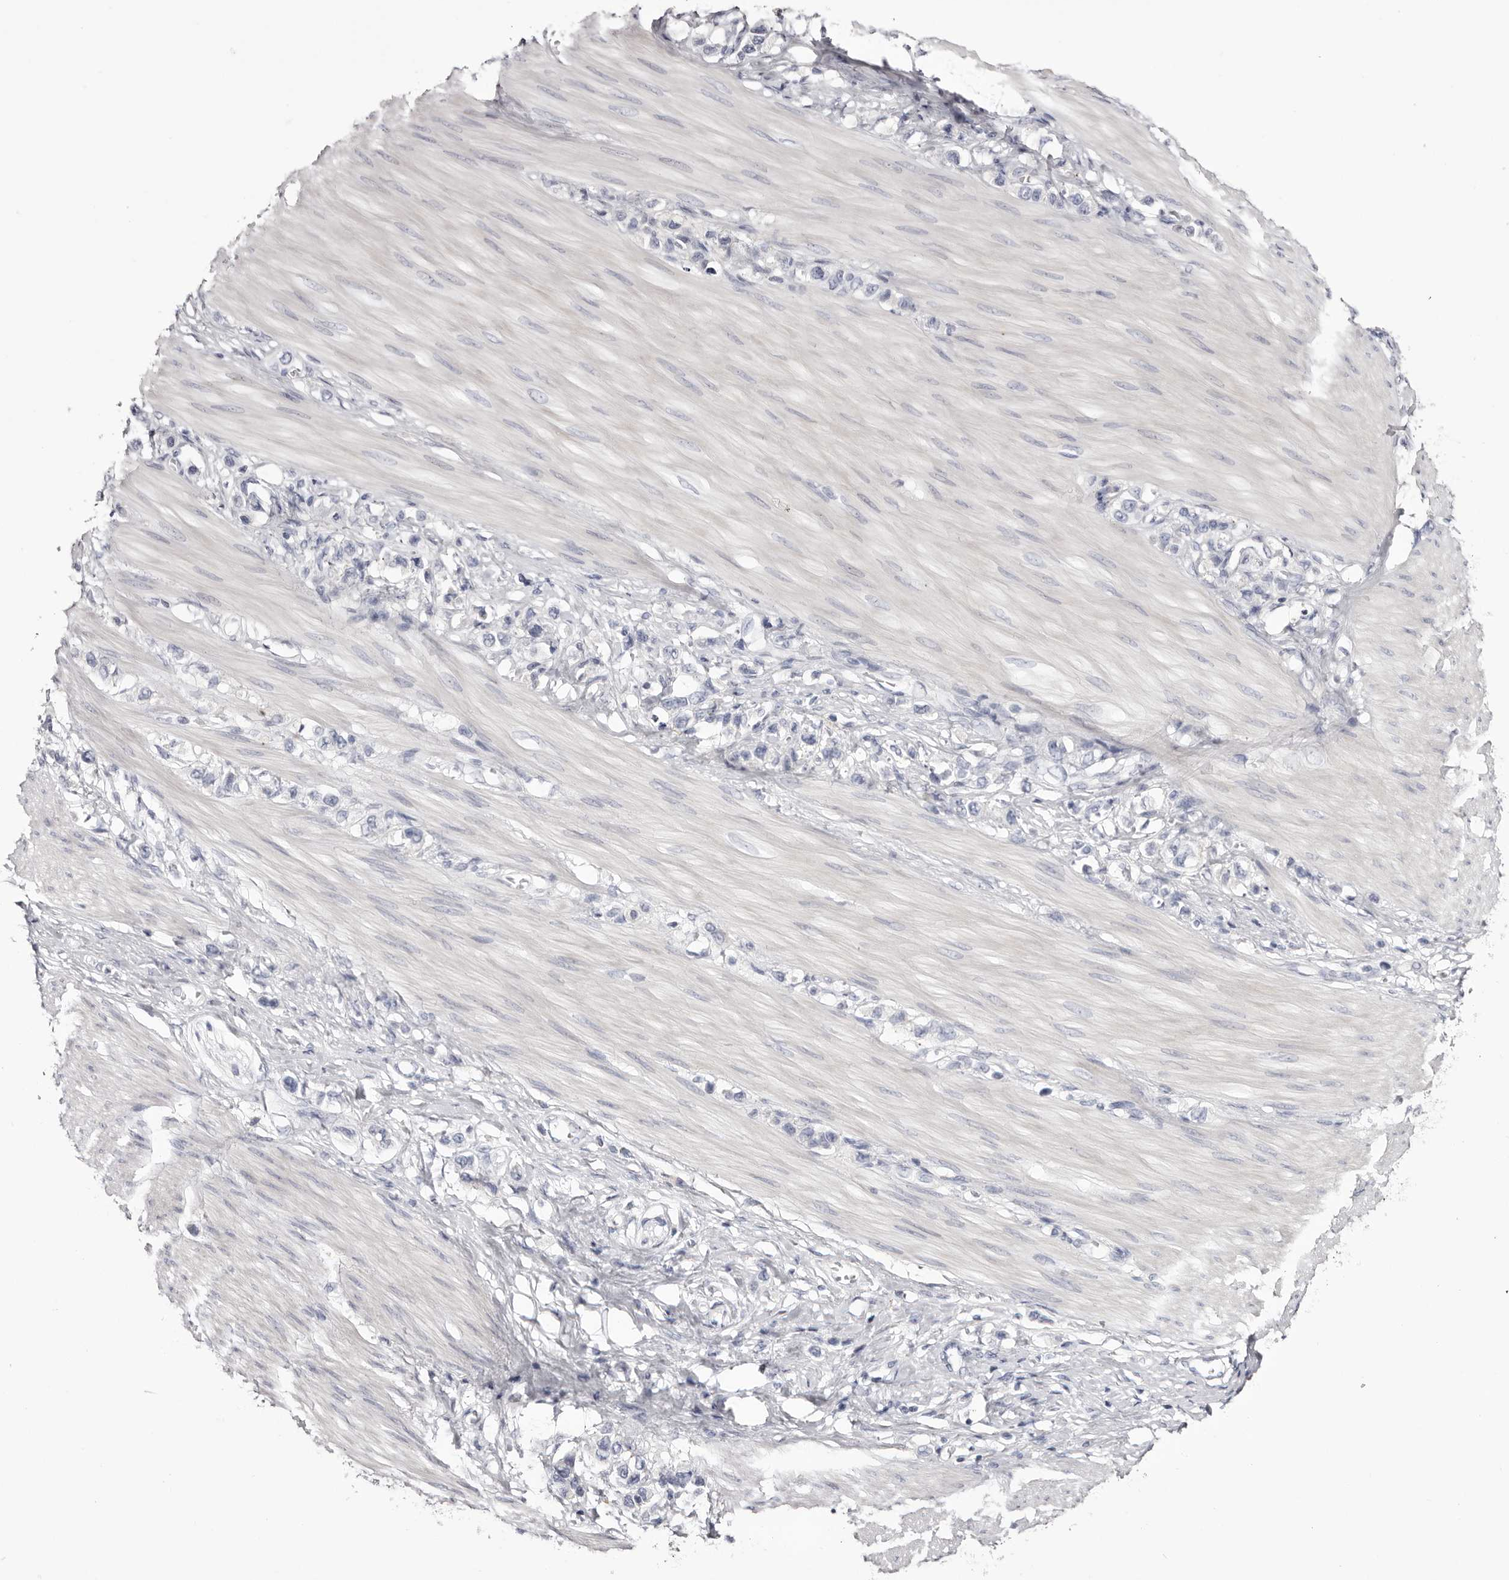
{"staining": {"intensity": "negative", "quantity": "none", "location": "none"}, "tissue": "stomach cancer", "cell_type": "Tumor cells", "image_type": "cancer", "snomed": [{"axis": "morphology", "description": "Adenocarcinoma, NOS"}, {"axis": "topography", "description": "Stomach"}], "caption": "Immunohistochemistry (IHC) histopathology image of adenocarcinoma (stomach) stained for a protein (brown), which demonstrates no expression in tumor cells.", "gene": "CA6", "patient": {"sex": "female", "age": 65}}